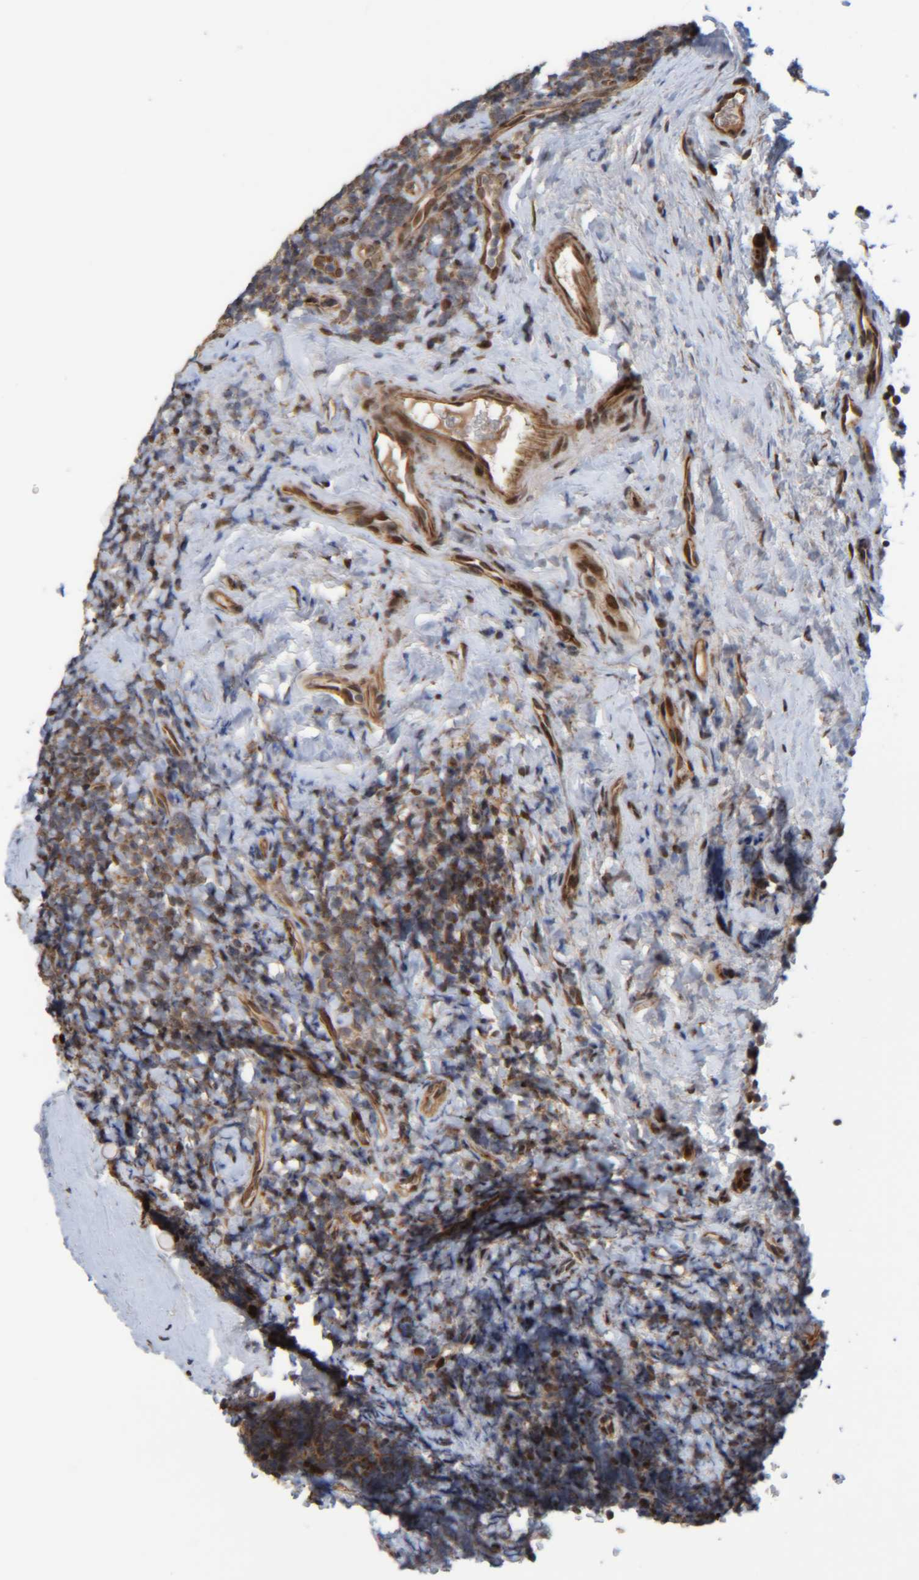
{"staining": {"intensity": "moderate", "quantity": "25%-75%", "location": "nuclear"}, "tissue": "tonsil", "cell_type": "Germinal center cells", "image_type": "normal", "snomed": [{"axis": "morphology", "description": "Normal tissue, NOS"}, {"axis": "topography", "description": "Tonsil"}], "caption": "The immunohistochemical stain labels moderate nuclear staining in germinal center cells of normal tonsil.", "gene": "CCDC57", "patient": {"sex": "male", "age": 37}}